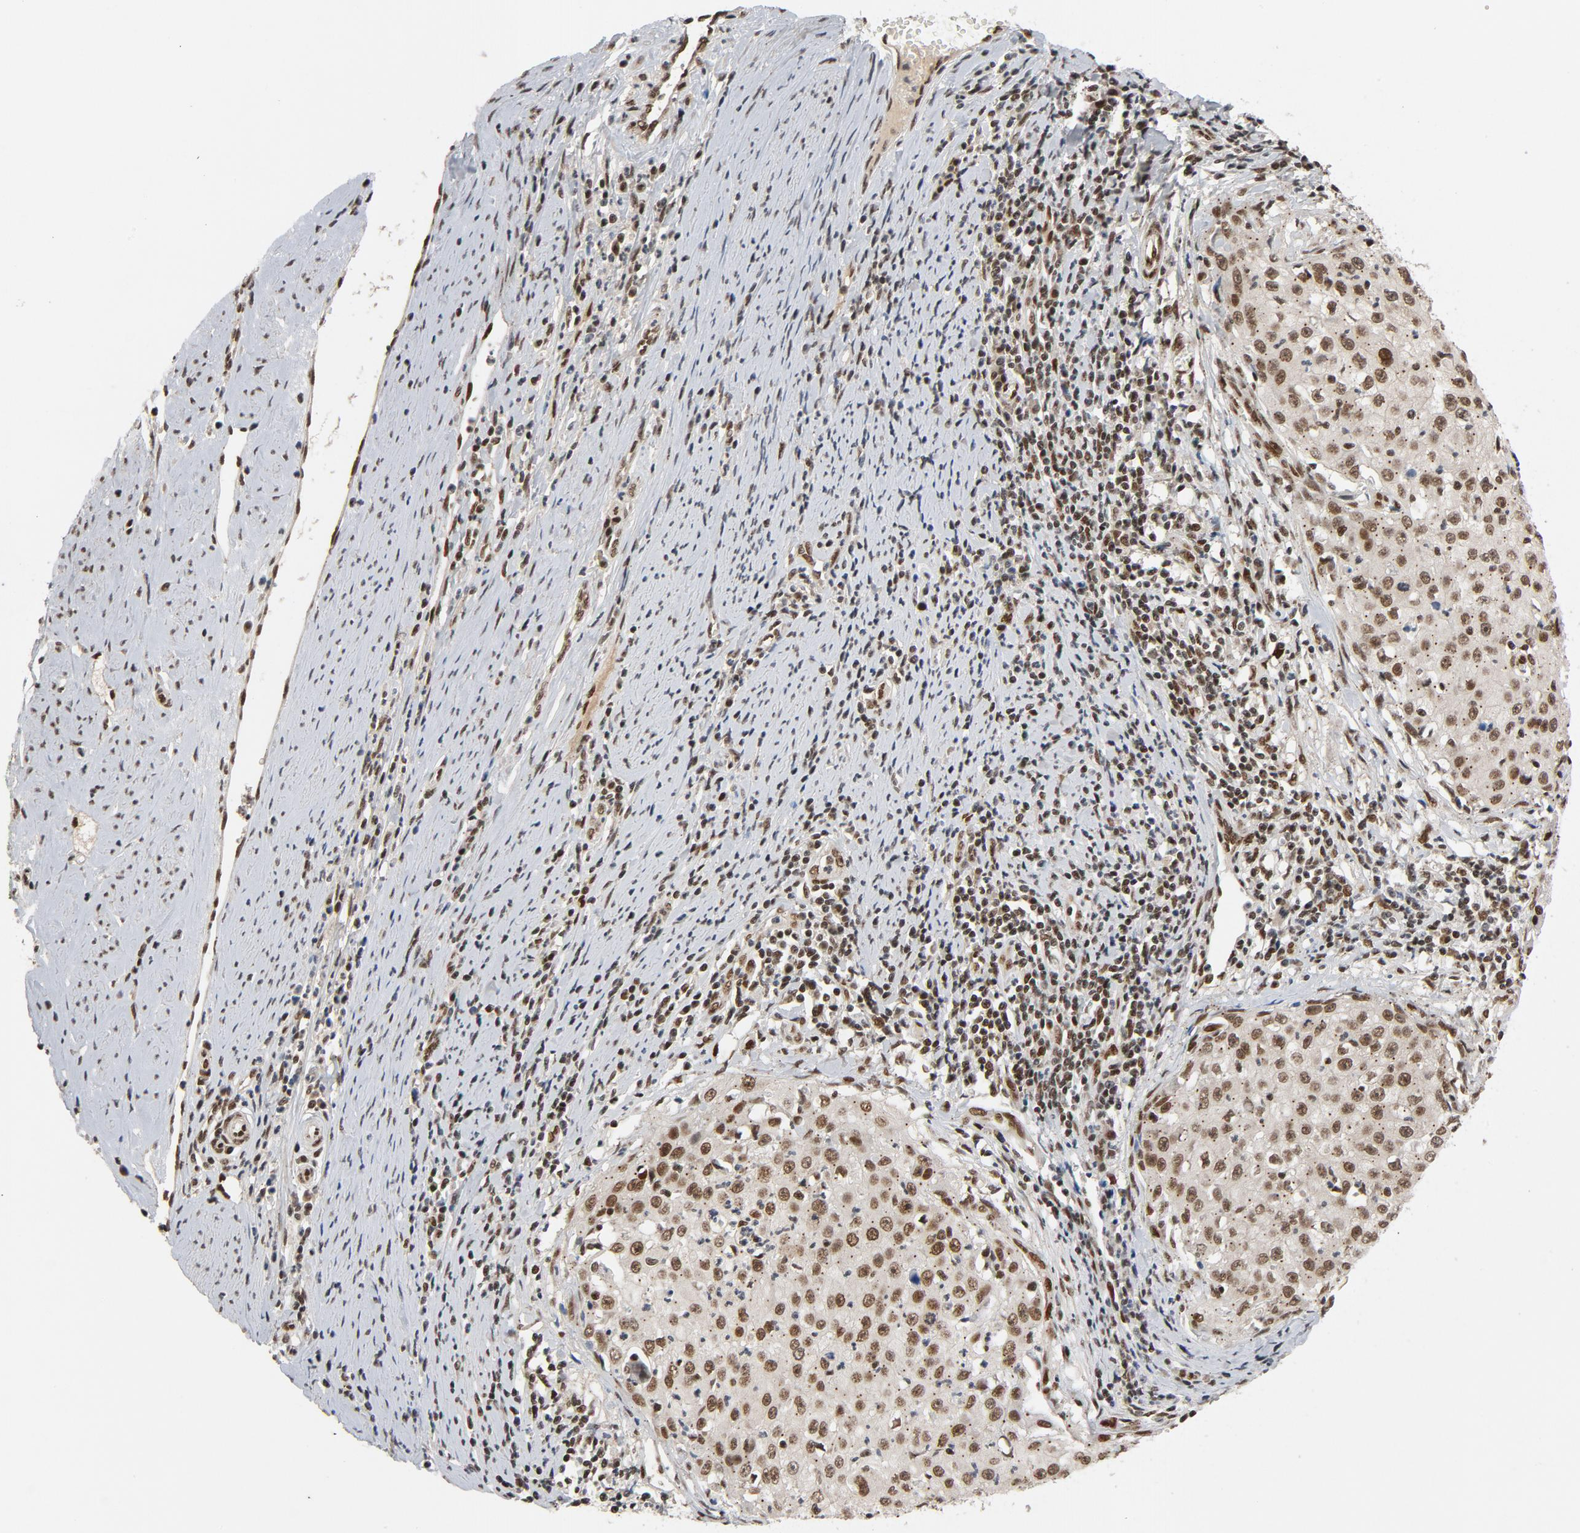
{"staining": {"intensity": "moderate", "quantity": ">75%", "location": "nuclear"}, "tissue": "cervical cancer", "cell_type": "Tumor cells", "image_type": "cancer", "snomed": [{"axis": "morphology", "description": "Squamous cell carcinoma, NOS"}, {"axis": "topography", "description": "Cervix"}], "caption": "Immunohistochemical staining of cervical cancer (squamous cell carcinoma) exhibits medium levels of moderate nuclear protein expression in about >75% of tumor cells. (DAB IHC with brightfield microscopy, high magnification).", "gene": "SMARCD1", "patient": {"sex": "female", "age": 27}}